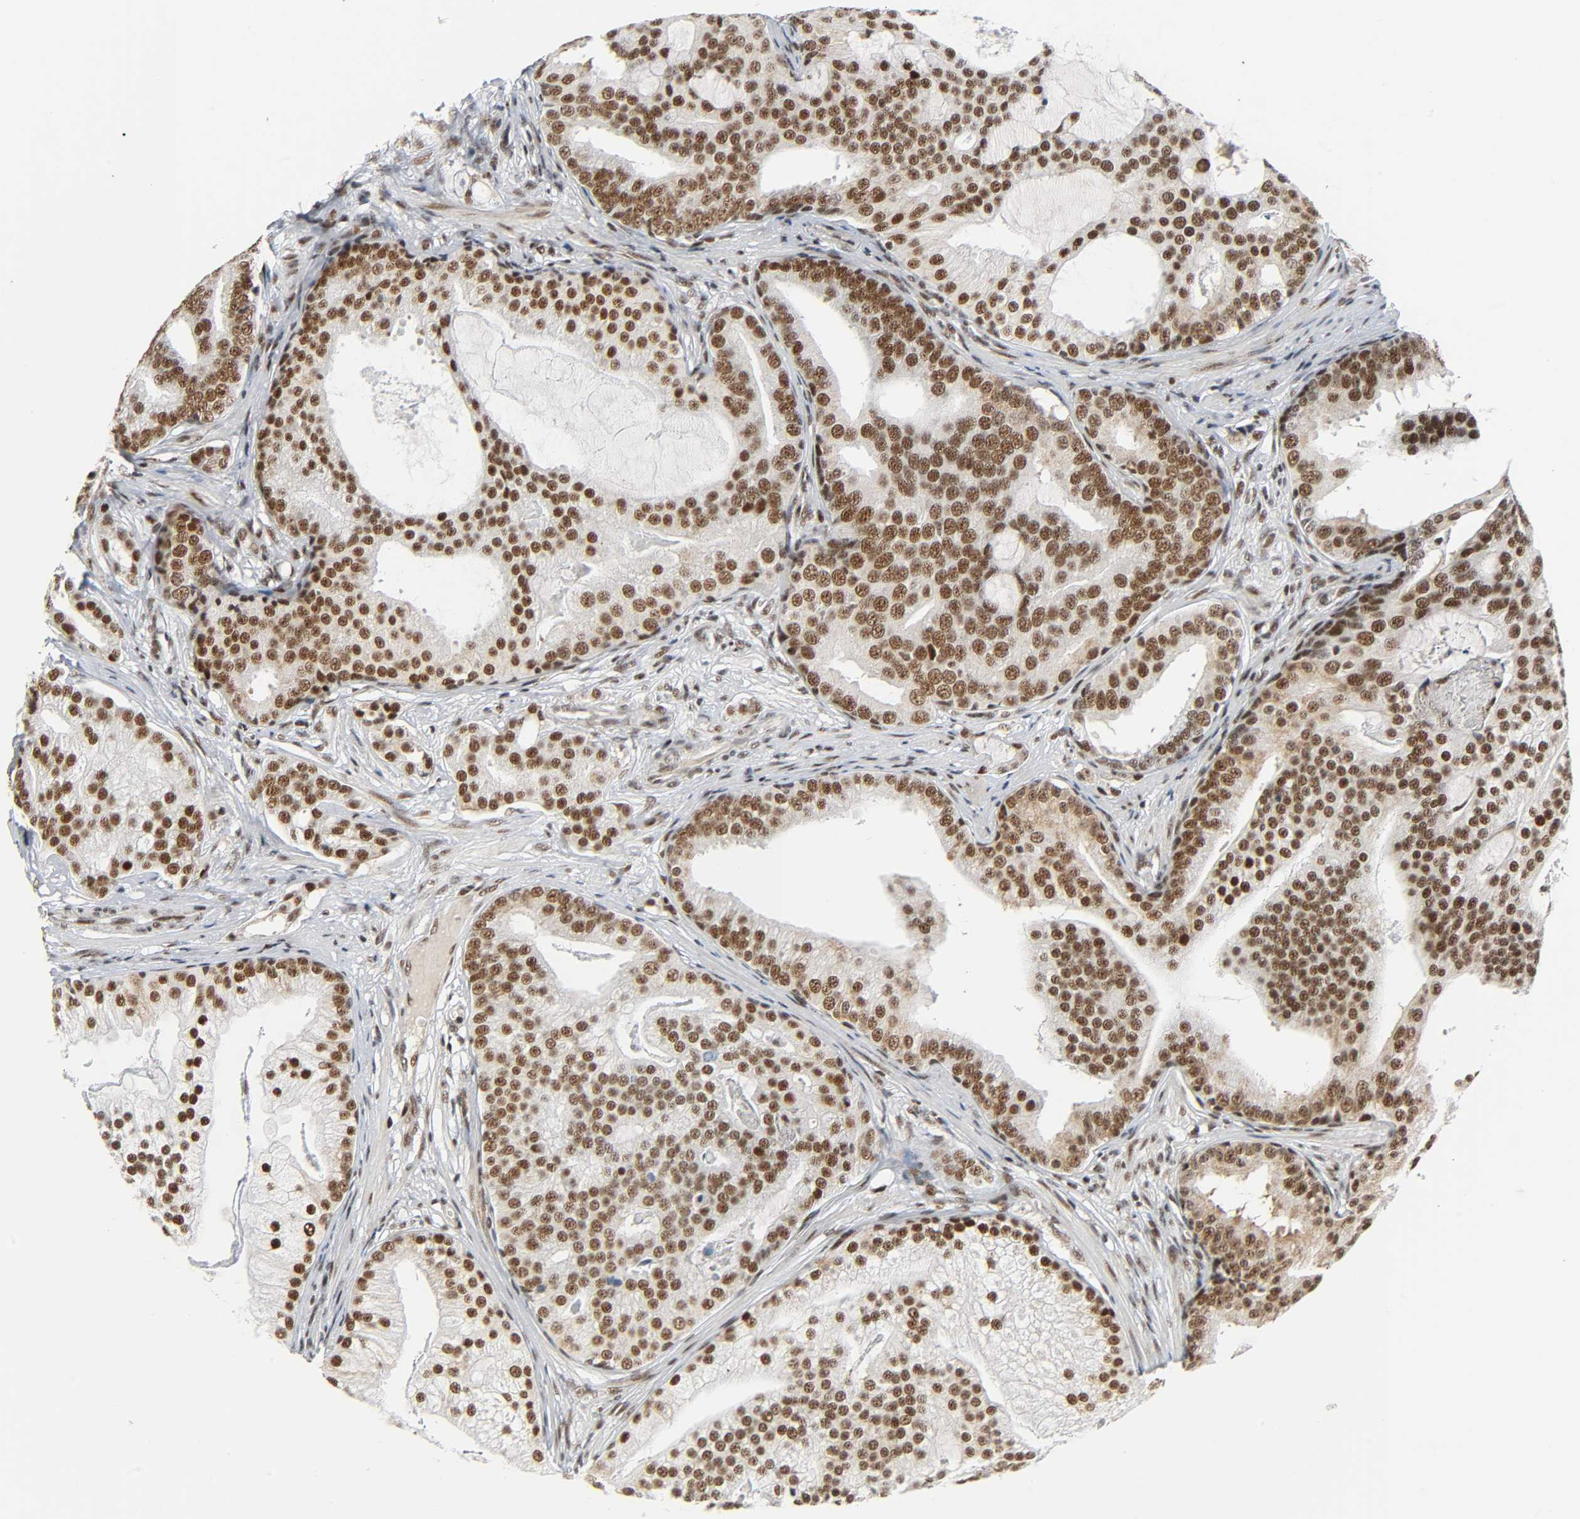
{"staining": {"intensity": "strong", "quantity": ">75%", "location": "nuclear"}, "tissue": "prostate cancer", "cell_type": "Tumor cells", "image_type": "cancer", "snomed": [{"axis": "morphology", "description": "Adenocarcinoma, Low grade"}, {"axis": "topography", "description": "Prostate"}], "caption": "A brown stain highlights strong nuclear positivity of a protein in human prostate cancer tumor cells.", "gene": "CDK9", "patient": {"sex": "male", "age": 58}}